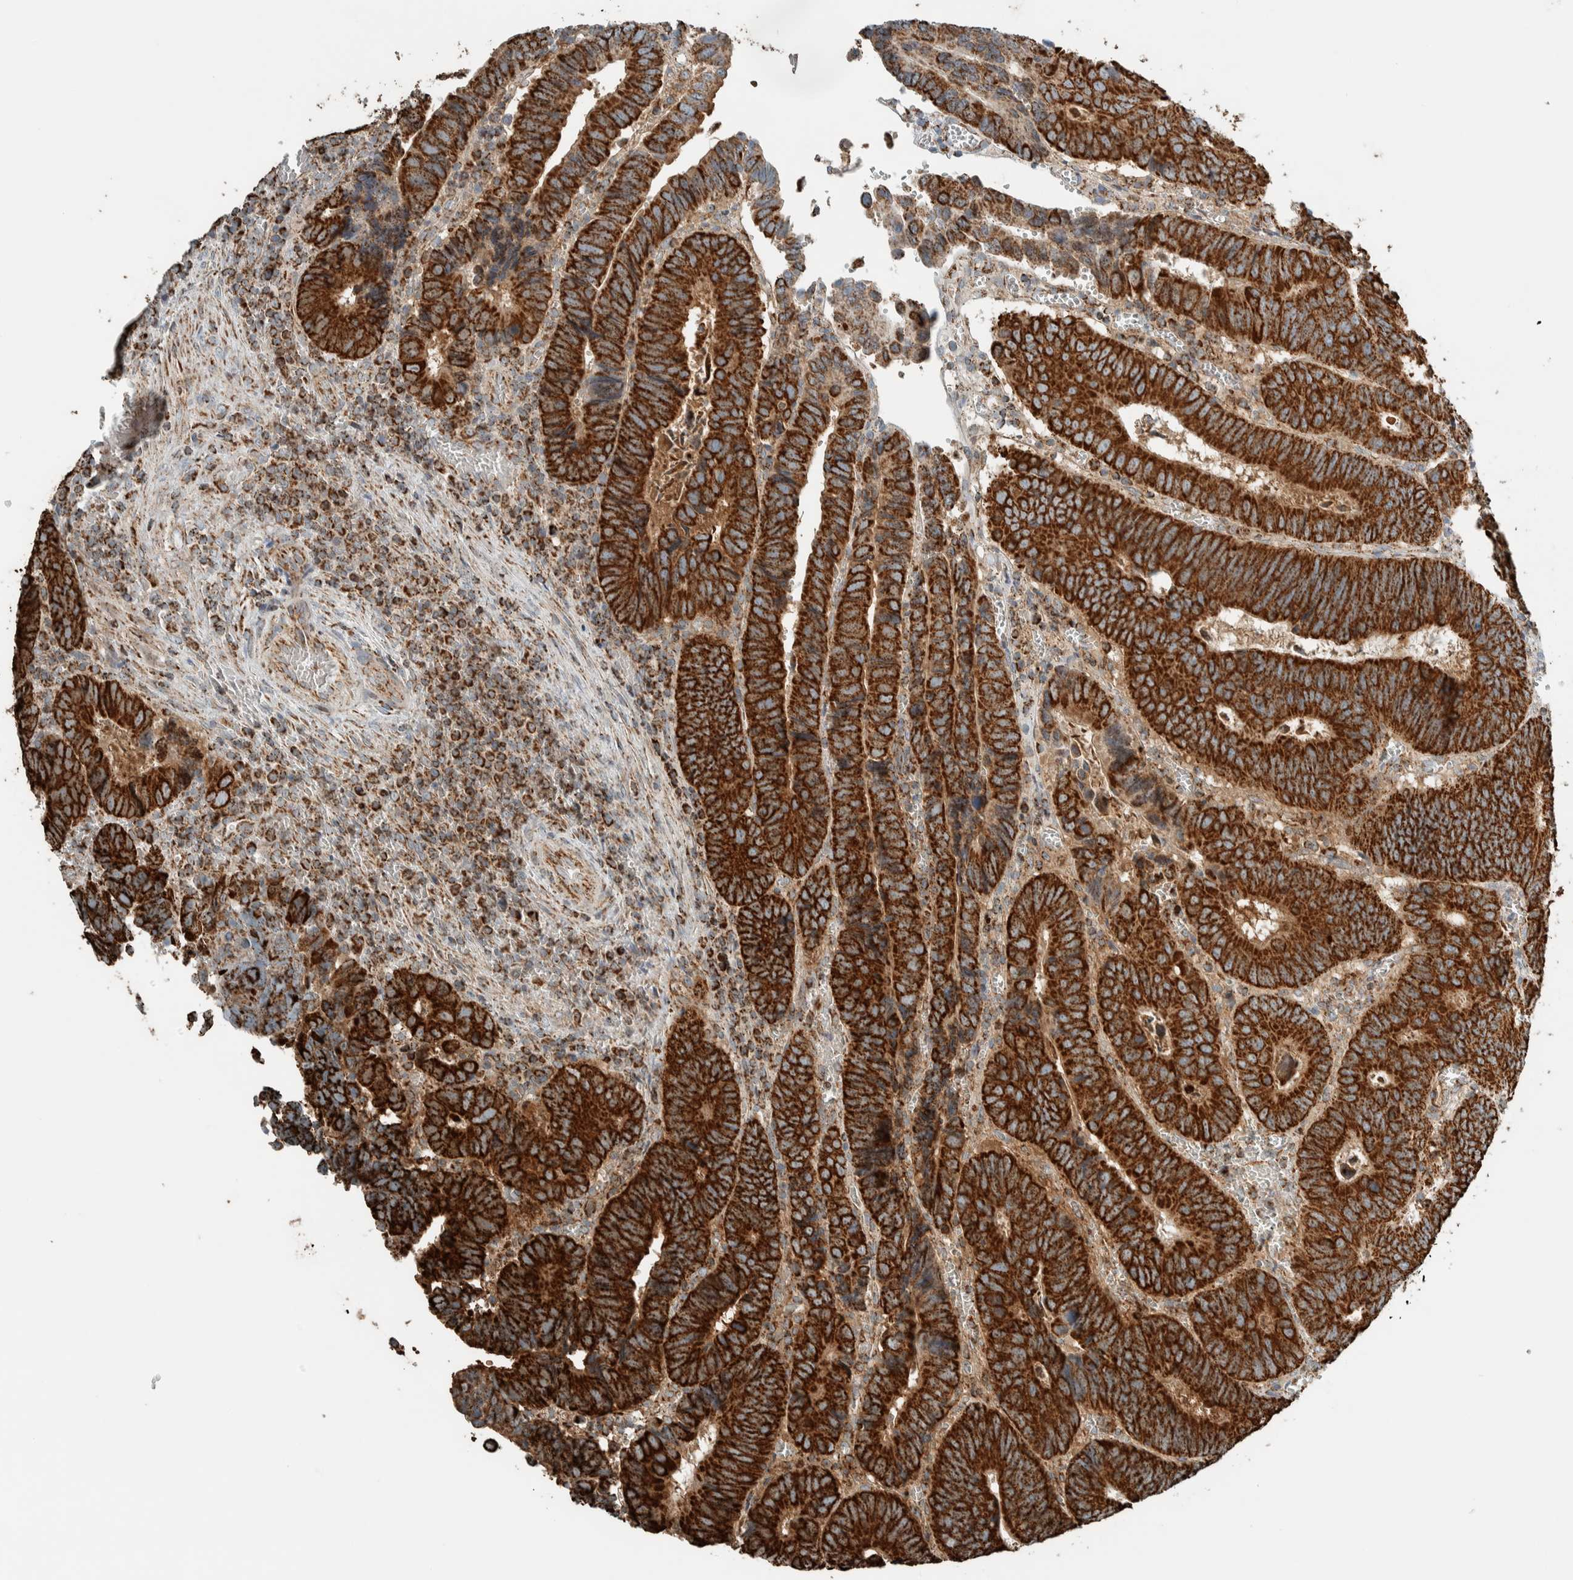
{"staining": {"intensity": "strong", "quantity": ">75%", "location": "cytoplasmic/membranous"}, "tissue": "colorectal cancer", "cell_type": "Tumor cells", "image_type": "cancer", "snomed": [{"axis": "morphology", "description": "Inflammation, NOS"}, {"axis": "morphology", "description": "Adenocarcinoma, NOS"}, {"axis": "topography", "description": "Colon"}], "caption": "DAB (3,3'-diaminobenzidine) immunohistochemical staining of colorectal cancer exhibits strong cytoplasmic/membranous protein positivity in about >75% of tumor cells. The protein of interest is shown in brown color, while the nuclei are stained blue.", "gene": "ZNF454", "patient": {"sex": "male", "age": 72}}